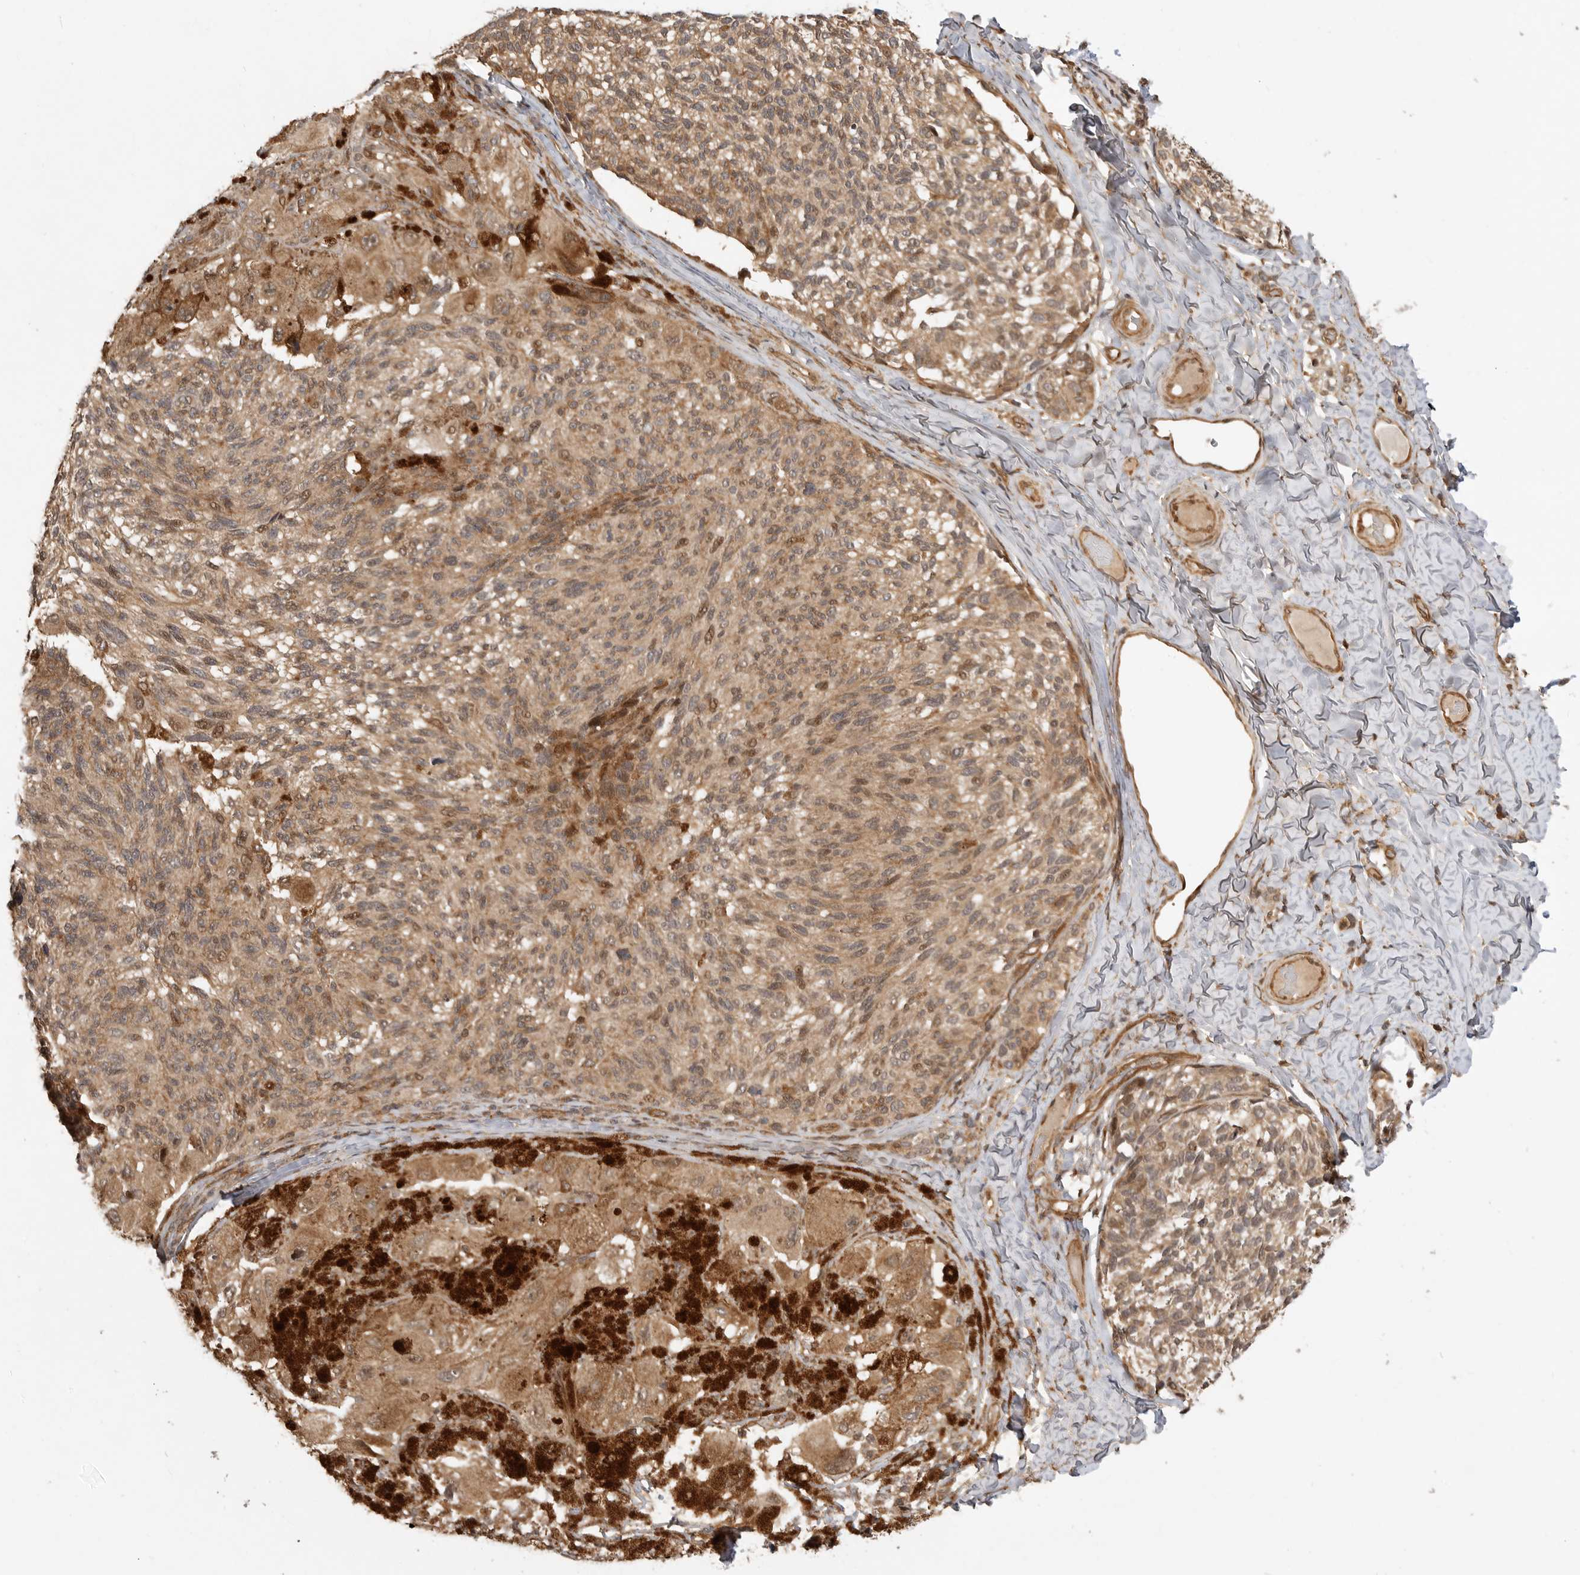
{"staining": {"intensity": "weak", "quantity": ">75%", "location": "cytoplasmic/membranous"}, "tissue": "melanoma", "cell_type": "Tumor cells", "image_type": "cancer", "snomed": [{"axis": "morphology", "description": "Malignant melanoma, NOS"}, {"axis": "topography", "description": "Skin"}], "caption": "Immunohistochemistry (IHC) of human malignant melanoma displays low levels of weak cytoplasmic/membranous expression in about >75% of tumor cells. Nuclei are stained in blue.", "gene": "ADPRS", "patient": {"sex": "female", "age": 73}}